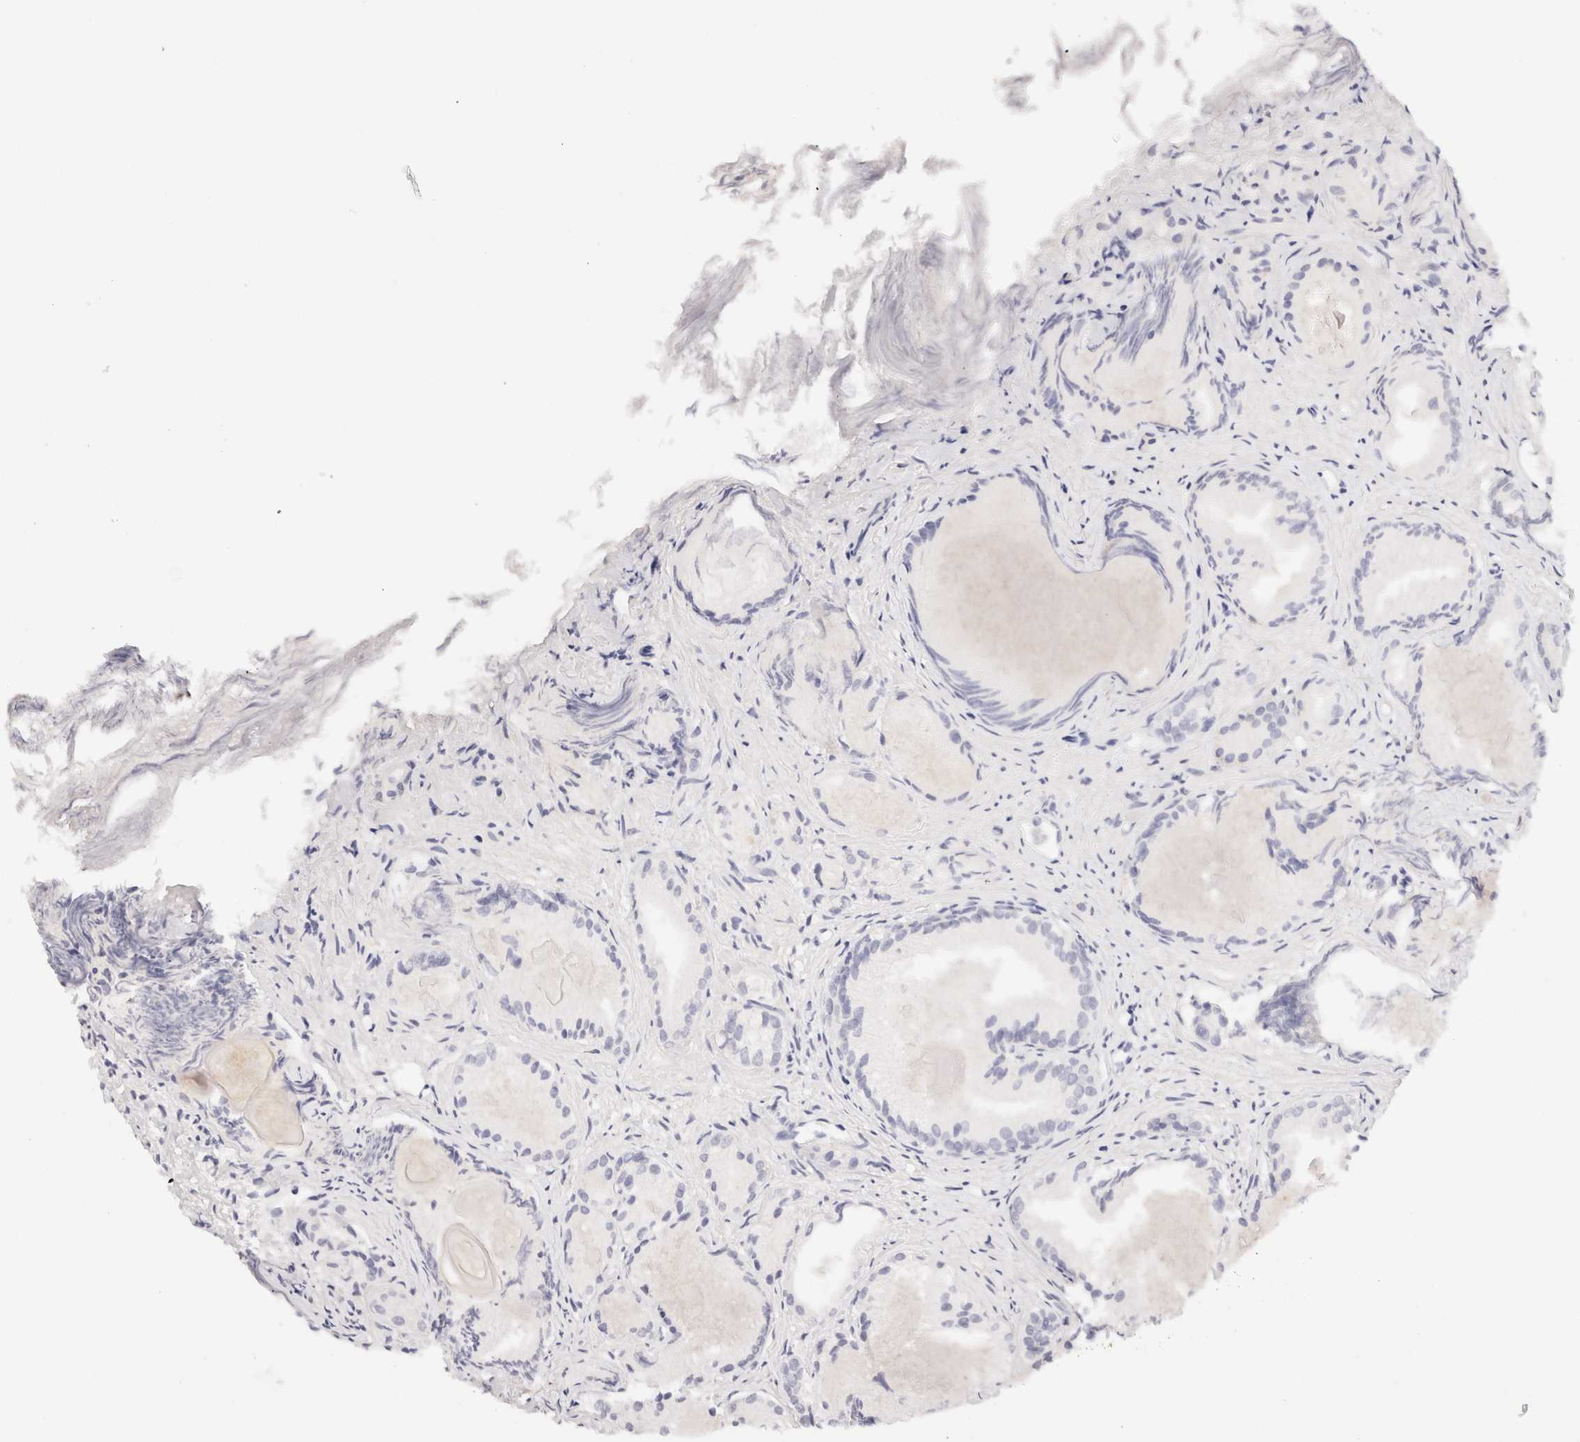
{"staining": {"intensity": "negative", "quantity": "none", "location": "none"}, "tissue": "prostate cancer", "cell_type": "Tumor cells", "image_type": "cancer", "snomed": [{"axis": "morphology", "description": "Adenocarcinoma, Low grade"}, {"axis": "topography", "description": "Prostate"}], "caption": "Prostate cancer (adenocarcinoma (low-grade)) was stained to show a protein in brown. There is no significant staining in tumor cells. The staining was performed using DAB (3,3'-diaminobenzidine) to visualize the protein expression in brown, while the nuclei were stained in blue with hematoxylin (Magnification: 20x).", "gene": "SCGB2A2", "patient": {"sex": "male", "age": 72}}